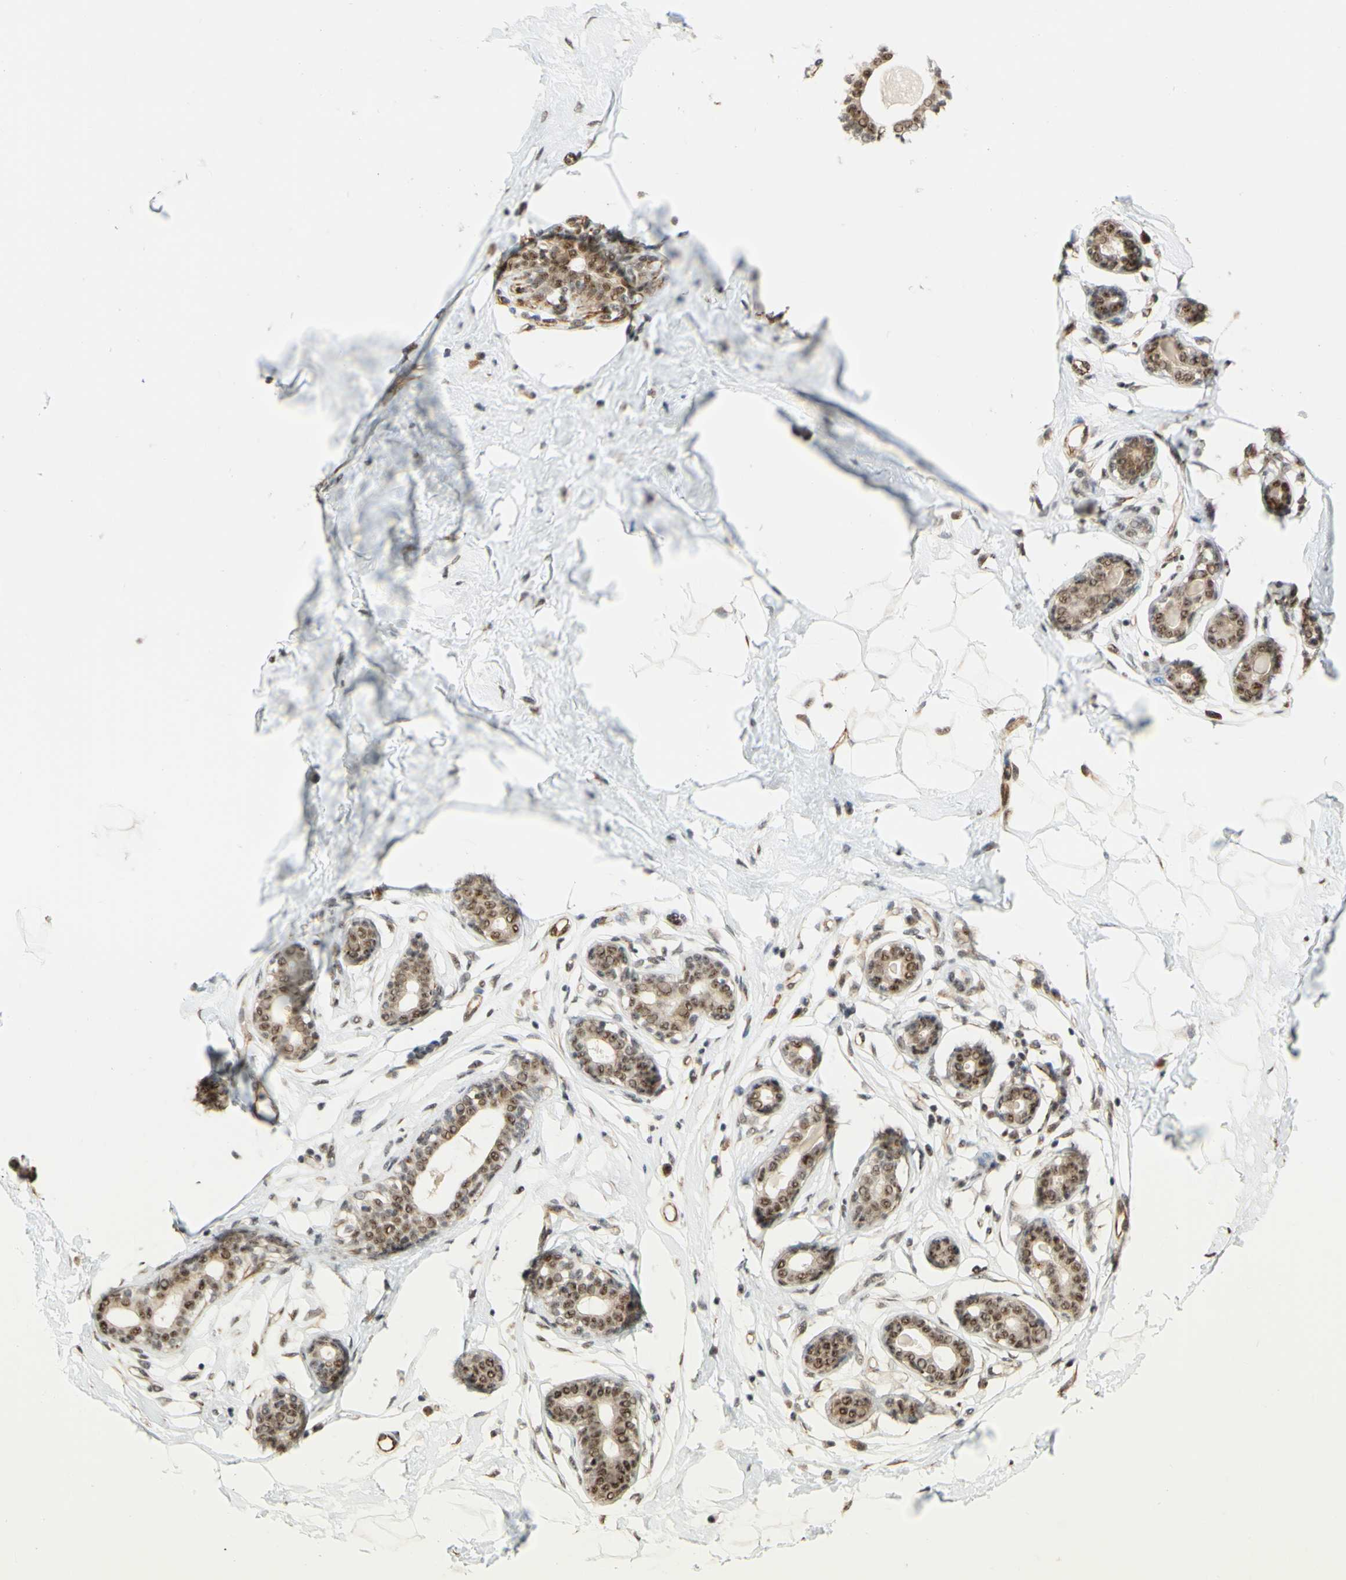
{"staining": {"intensity": "moderate", "quantity": ">75%", "location": "cytoplasmic/membranous,nuclear"}, "tissue": "breast", "cell_type": "Adipocytes", "image_type": "normal", "snomed": [{"axis": "morphology", "description": "Normal tissue, NOS"}, {"axis": "topography", "description": "Breast"}], "caption": "Protein positivity by immunohistochemistry demonstrates moderate cytoplasmic/membranous,nuclear expression in approximately >75% of adipocytes in benign breast.", "gene": "SAP18", "patient": {"sex": "female", "age": 23}}